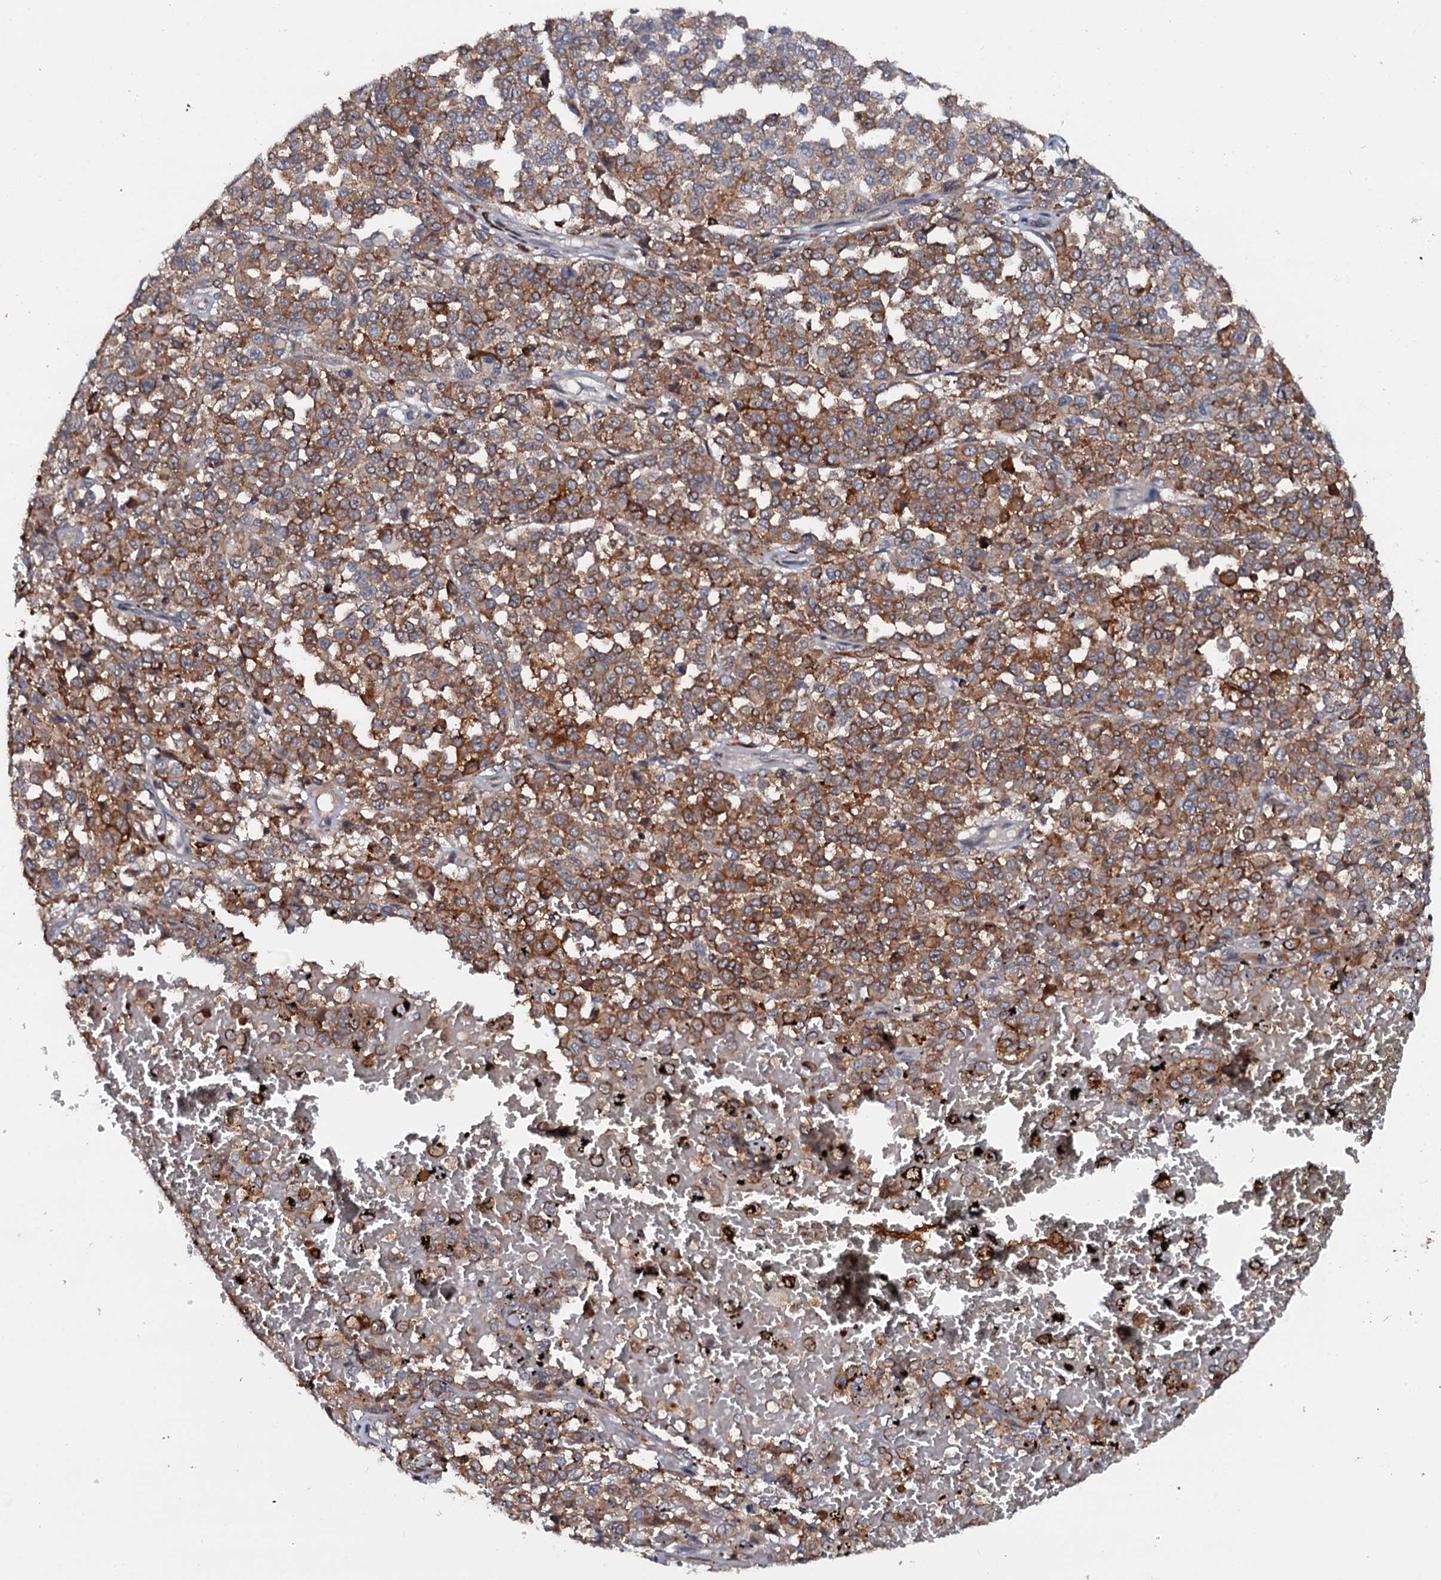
{"staining": {"intensity": "strong", "quantity": "25%-75%", "location": "cytoplasmic/membranous"}, "tissue": "melanoma", "cell_type": "Tumor cells", "image_type": "cancer", "snomed": [{"axis": "morphology", "description": "Malignant melanoma, Metastatic site"}, {"axis": "topography", "description": "Pancreas"}], "caption": "The photomicrograph exhibits staining of melanoma, revealing strong cytoplasmic/membranous protein expression (brown color) within tumor cells.", "gene": "VAMP8", "patient": {"sex": "female", "age": 30}}